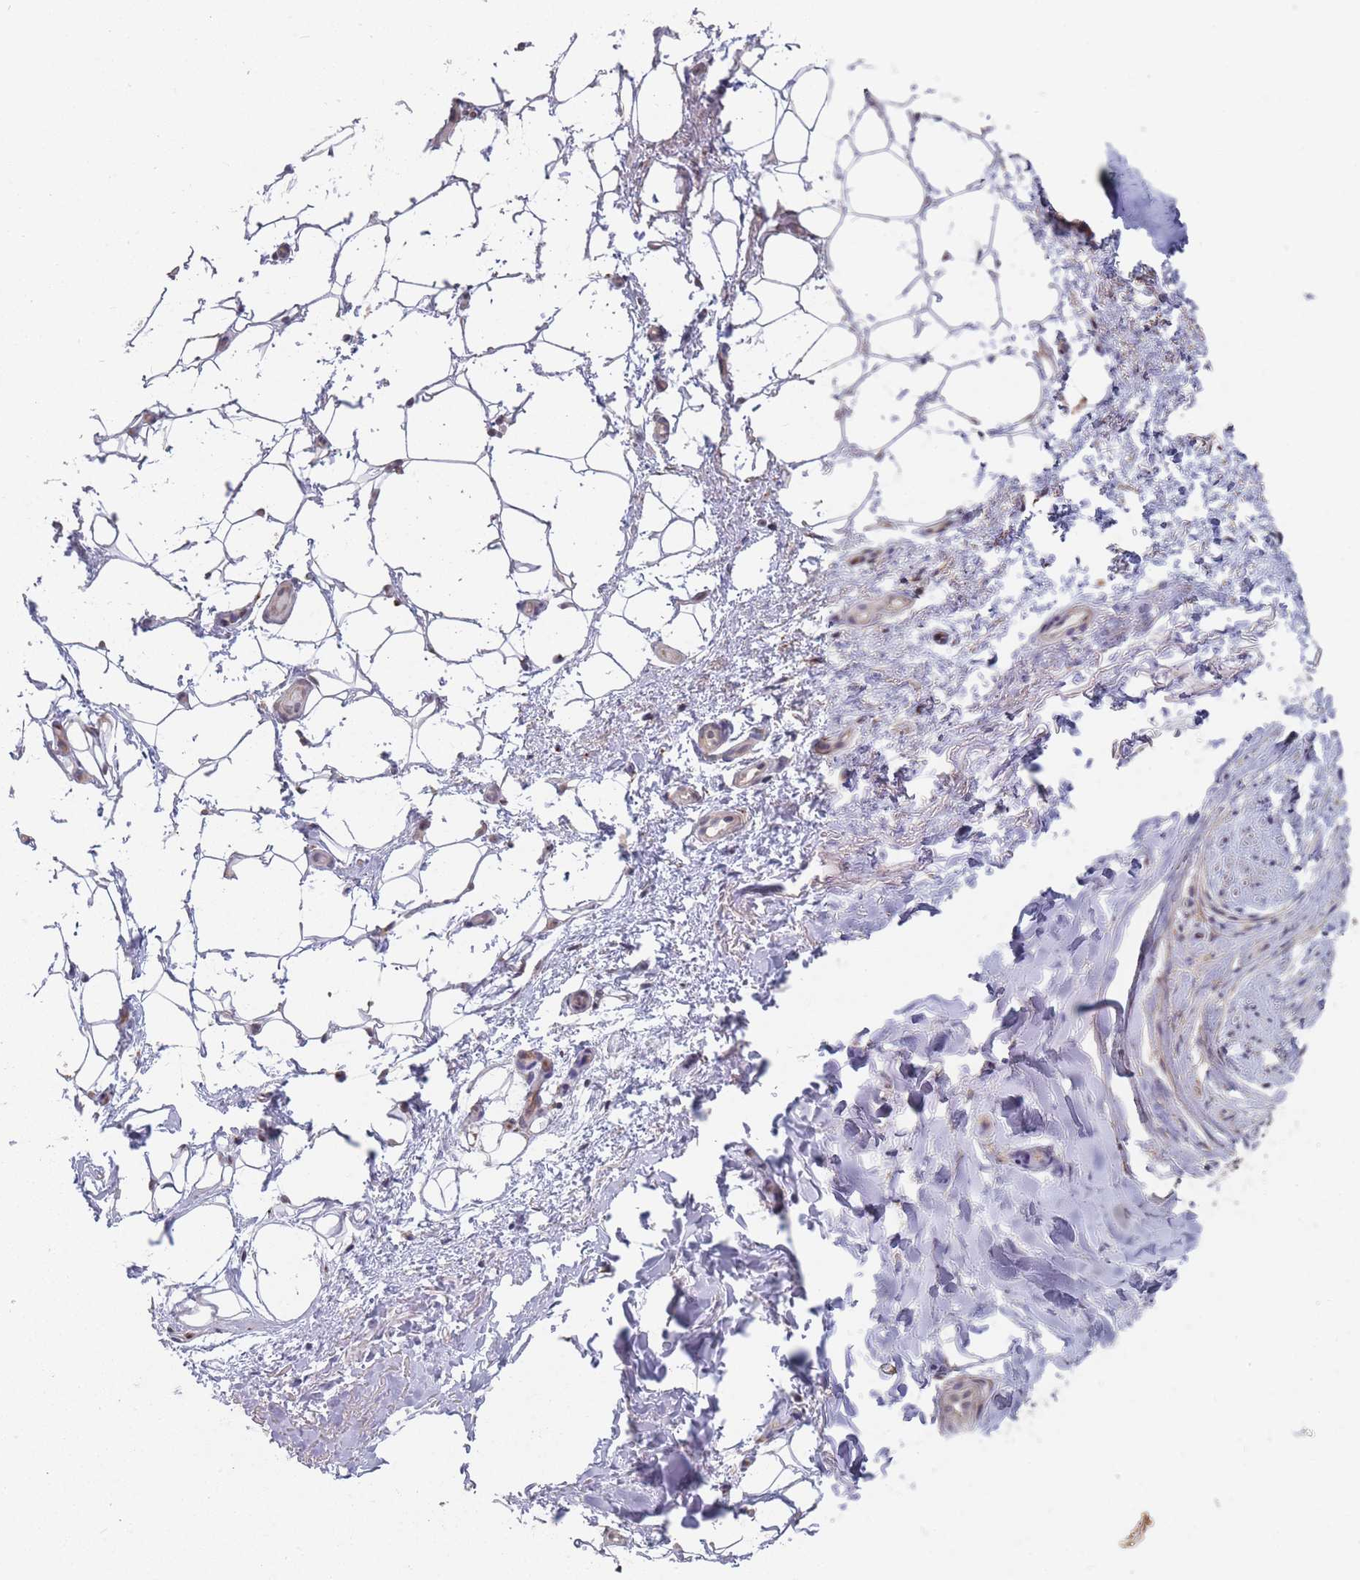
{"staining": {"intensity": "negative", "quantity": "none", "location": "none"}, "tissue": "adipose tissue", "cell_type": "Adipocytes", "image_type": "normal", "snomed": [{"axis": "morphology", "description": "Normal tissue, NOS"}, {"axis": "topography", "description": "Peripheral nerve tissue"}], "caption": "Adipose tissue stained for a protein using immunohistochemistry reveals no positivity adipocytes.", "gene": "CNTRL", "patient": {"sex": "female", "age": 61}}